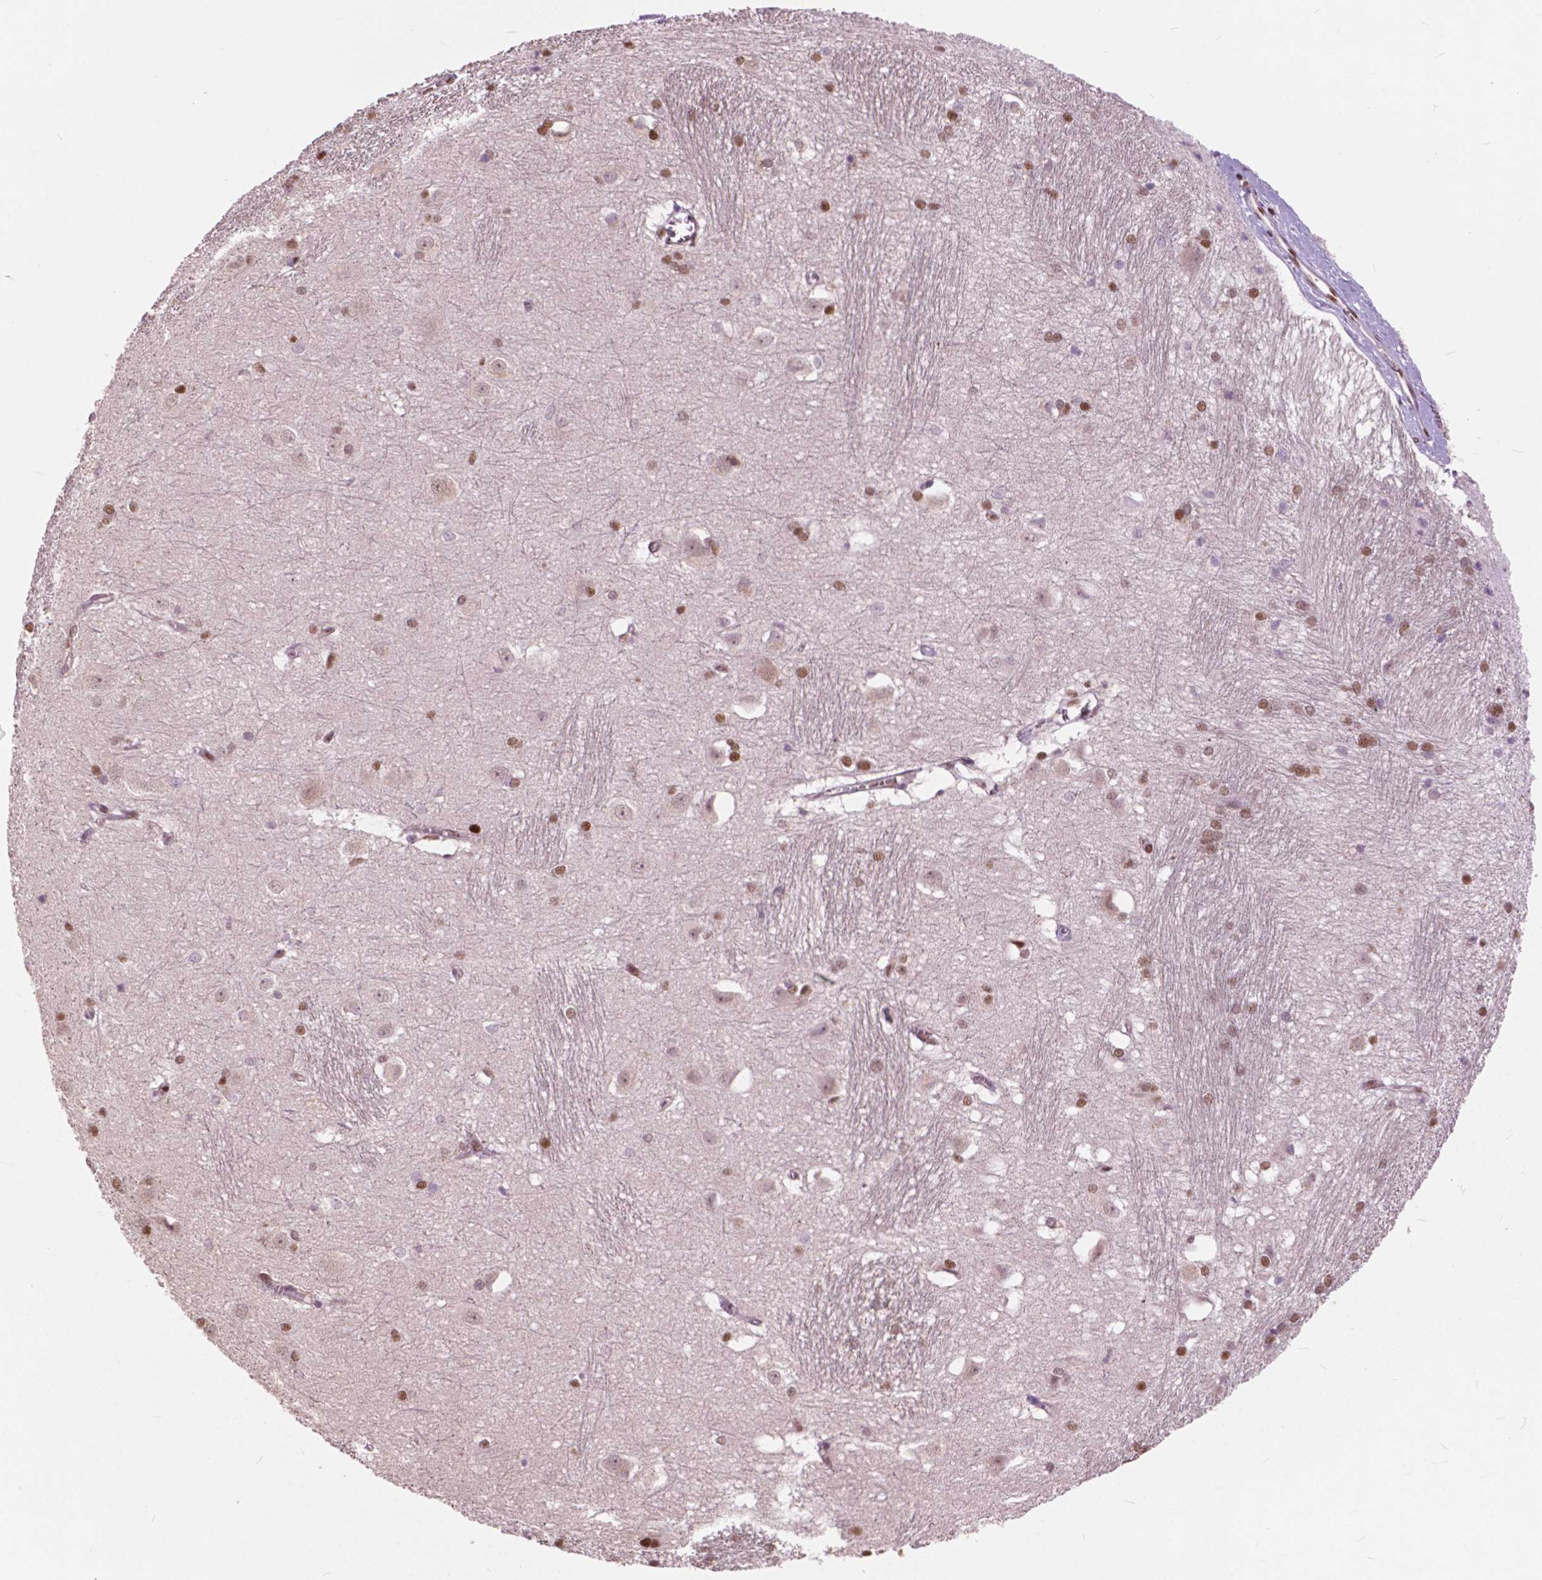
{"staining": {"intensity": "moderate", "quantity": "25%-75%", "location": "nuclear"}, "tissue": "hippocampus", "cell_type": "Glial cells", "image_type": "normal", "snomed": [{"axis": "morphology", "description": "Normal tissue, NOS"}, {"axis": "topography", "description": "Cerebral cortex"}, {"axis": "topography", "description": "Hippocampus"}], "caption": "Moderate nuclear positivity is identified in approximately 25%-75% of glial cells in benign hippocampus. The protein of interest is shown in brown color, while the nuclei are stained blue.", "gene": "ANP32A", "patient": {"sex": "female", "age": 19}}